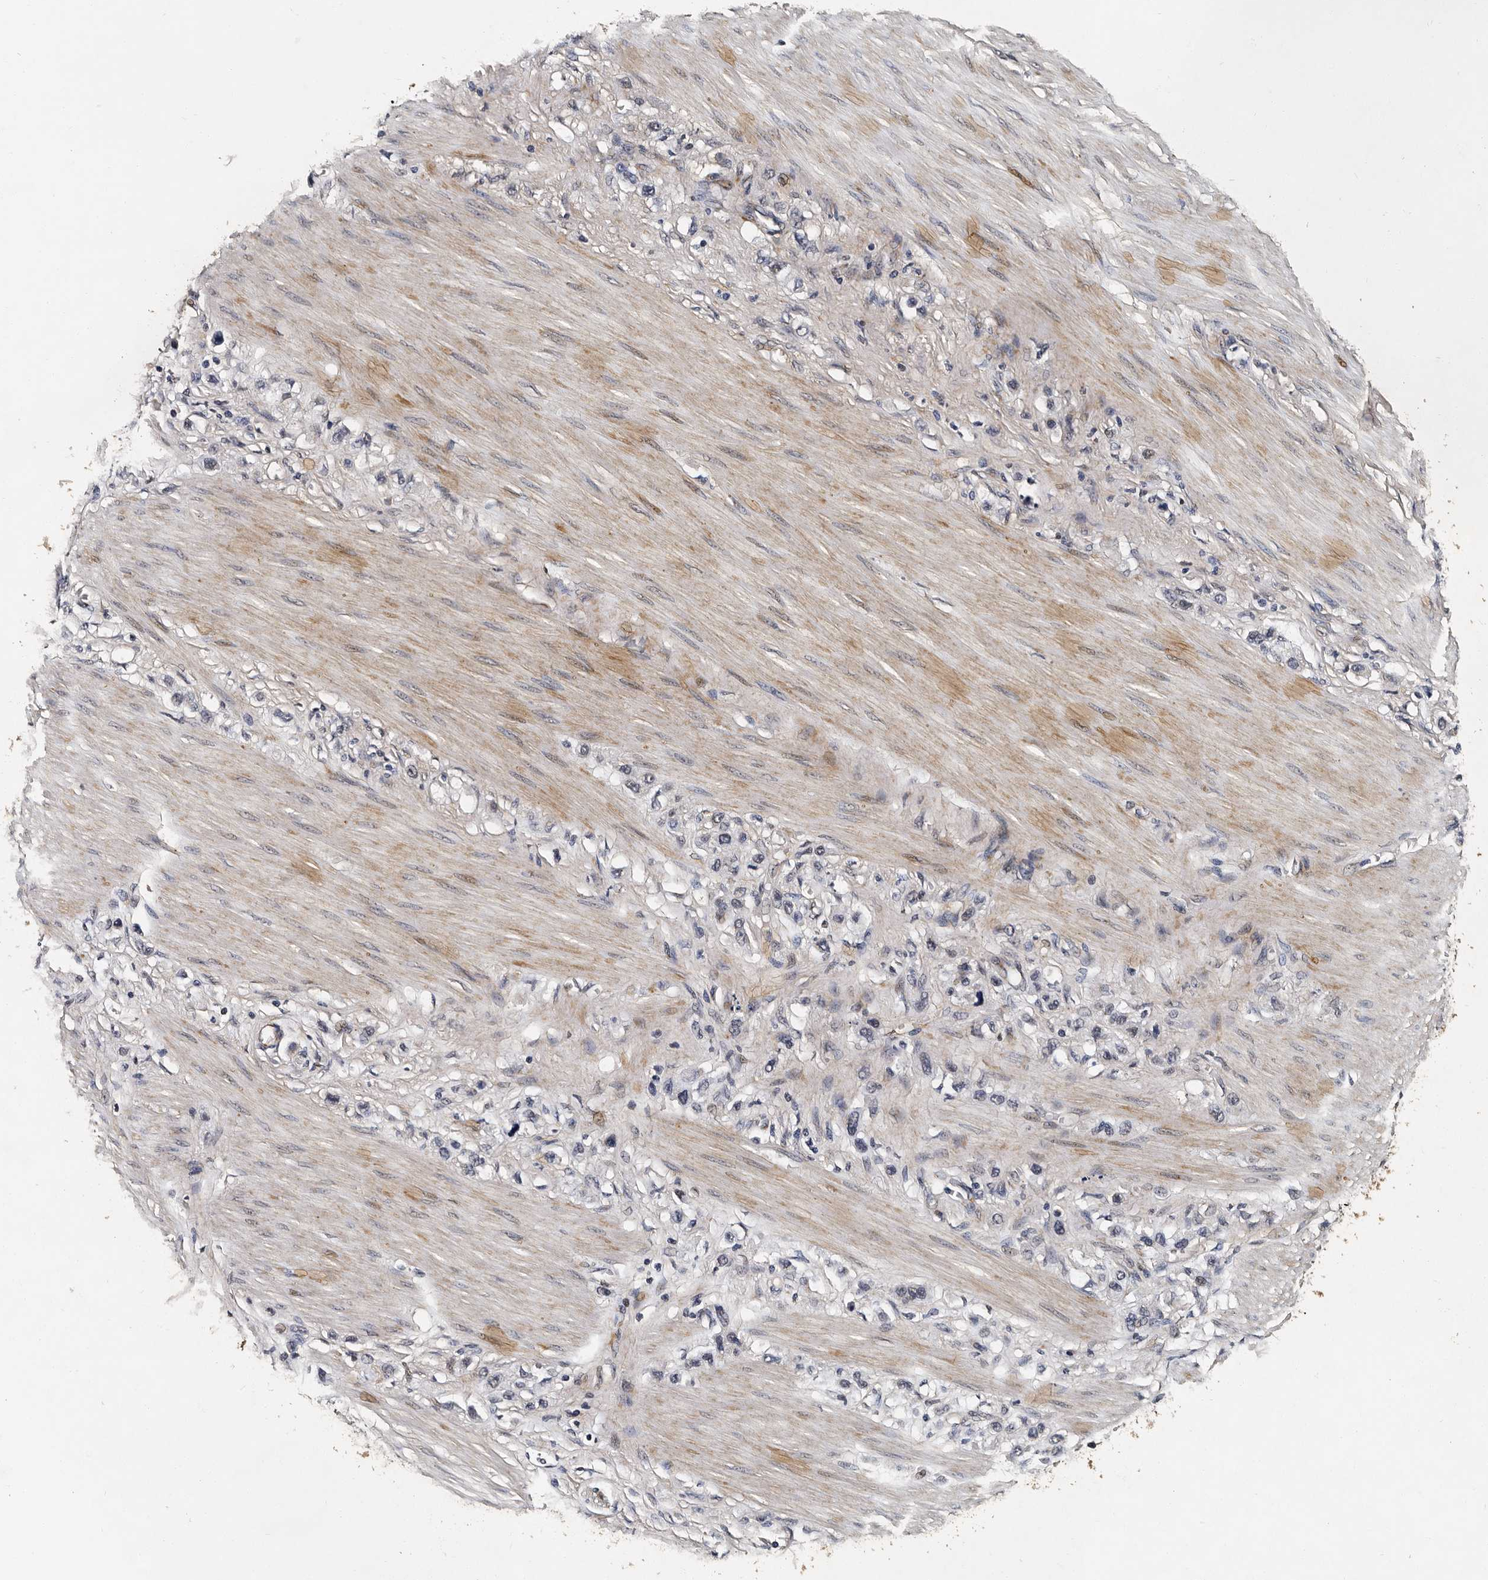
{"staining": {"intensity": "negative", "quantity": "none", "location": "none"}, "tissue": "stomach cancer", "cell_type": "Tumor cells", "image_type": "cancer", "snomed": [{"axis": "morphology", "description": "Adenocarcinoma, NOS"}, {"axis": "topography", "description": "Stomach"}], "caption": "Tumor cells show no significant positivity in stomach cancer (adenocarcinoma).", "gene": "CPNE3", "patient": {"sex": "female", "age": 65}}